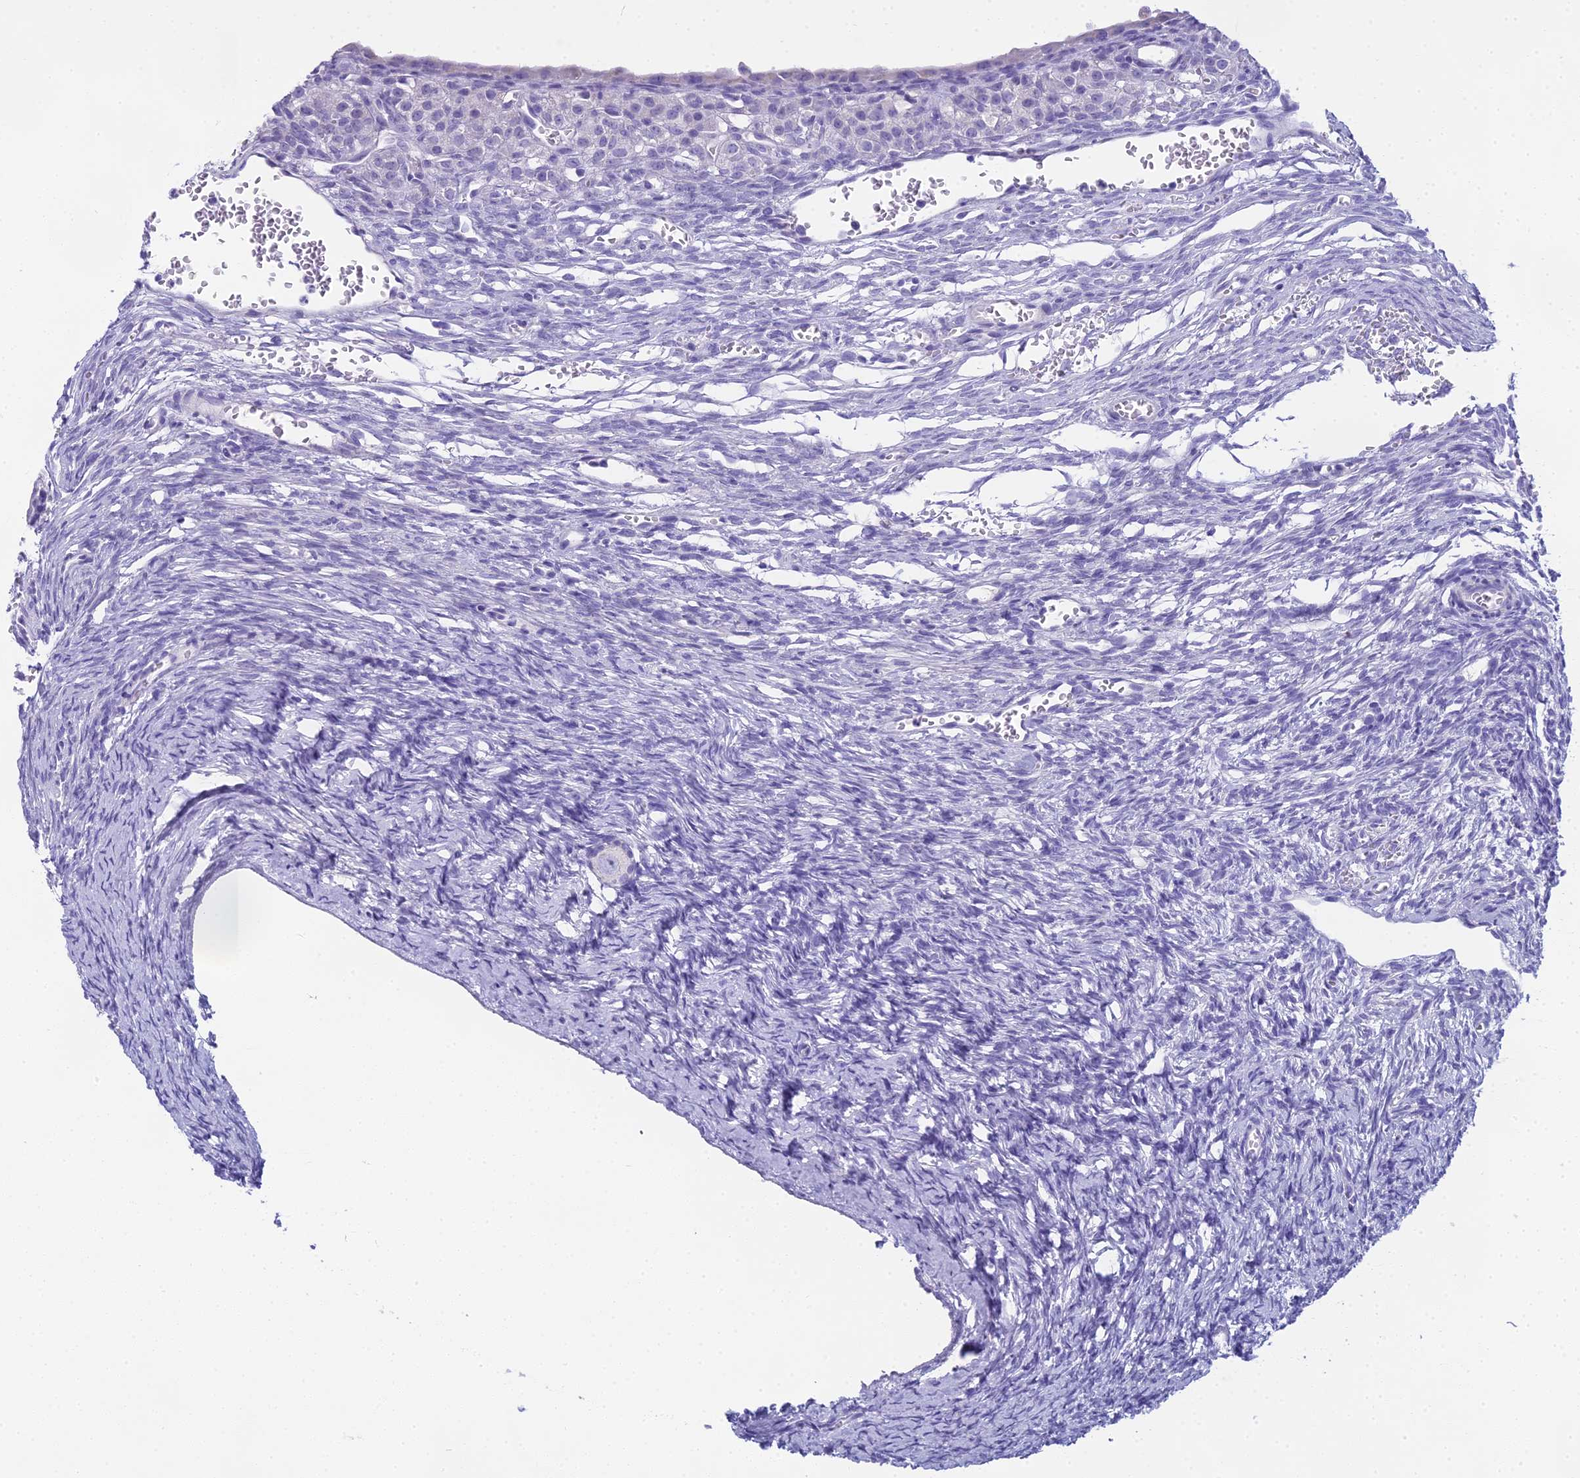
{"staining": {"intensity": "negative", "quantity": "none", "location": "none"}, "tissue": "ovary", "cell_type": "Follicle cells", "image_type": "normal", "snomed": [{"axis": "morphology", "description": "Normal tissue, NOS"}, {"axis": "topography", "description": "Ovary"}], "caption": "IHC histopathology image of benign ovary: ovary stained with DAB (3,3'-diaminobenzidine) reveals no significant protein staining in follicle cells. (Immunohistochemistry, brightfield microscopy, high magnification).", "gene": "UNC80", "patient": {"sex": "female", "age": 39}}